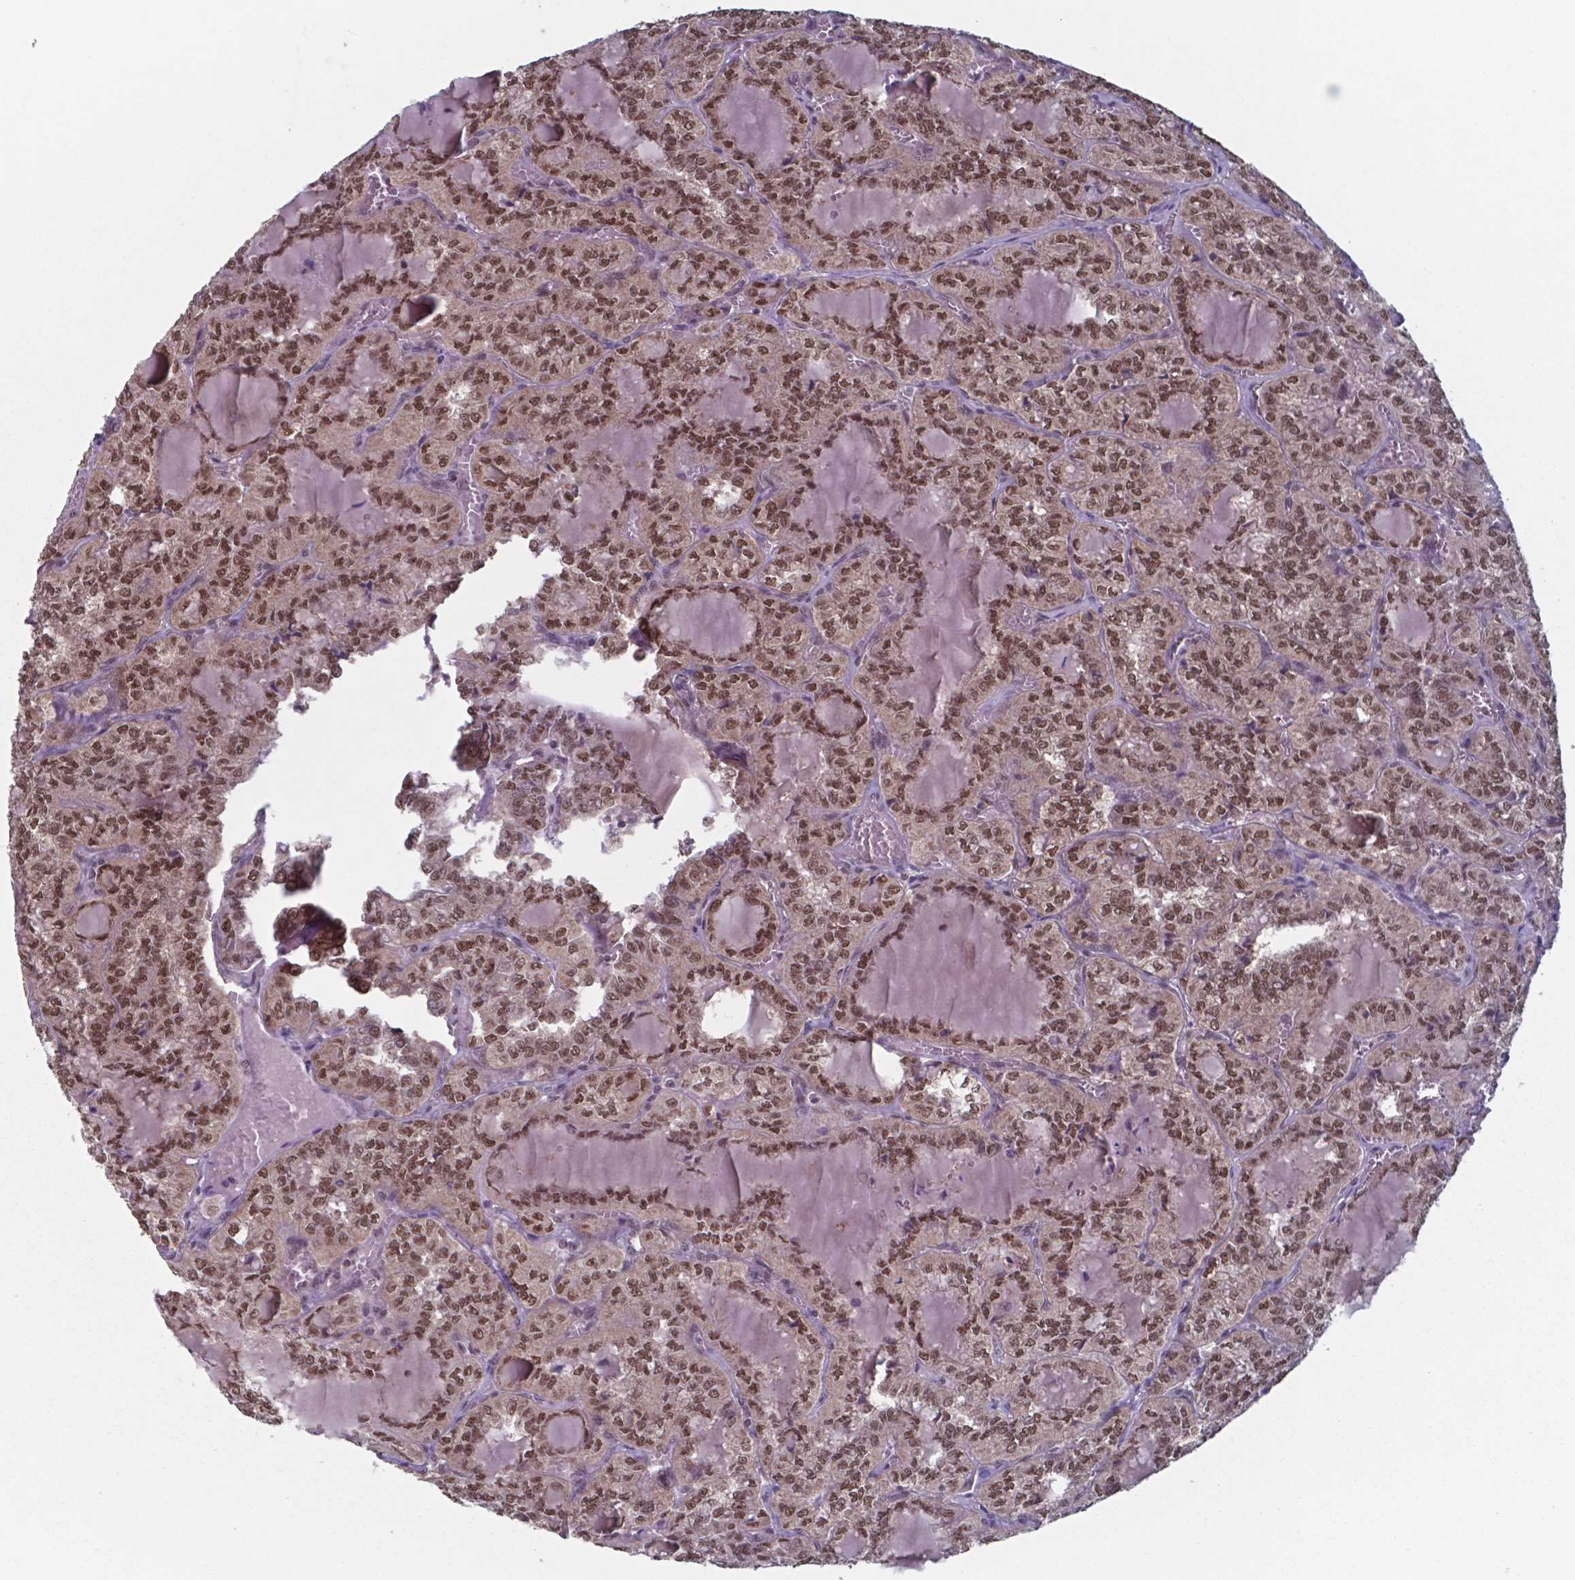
{"staining": {"intensity": "moderate", "quantity": ">75%", "location": "nuclear"}, "tissue": "thyroid cancer", "cell_type": "Tumor cells", "image_type": "cancer", "snomed": [{"axis": "morphology", "description": "Papillary adenocarcinoma, NOS"}, {"axis": "topography", "description": "Thyroid gland"}], "caption": "Protein expression analysis of papillary adenocarcinoma (thyroid) exhibits moderate nuclear positivity in about >75% of tumor cells.", "gene": "UBA1", "patient": {"sex": "female", "age": 41}}